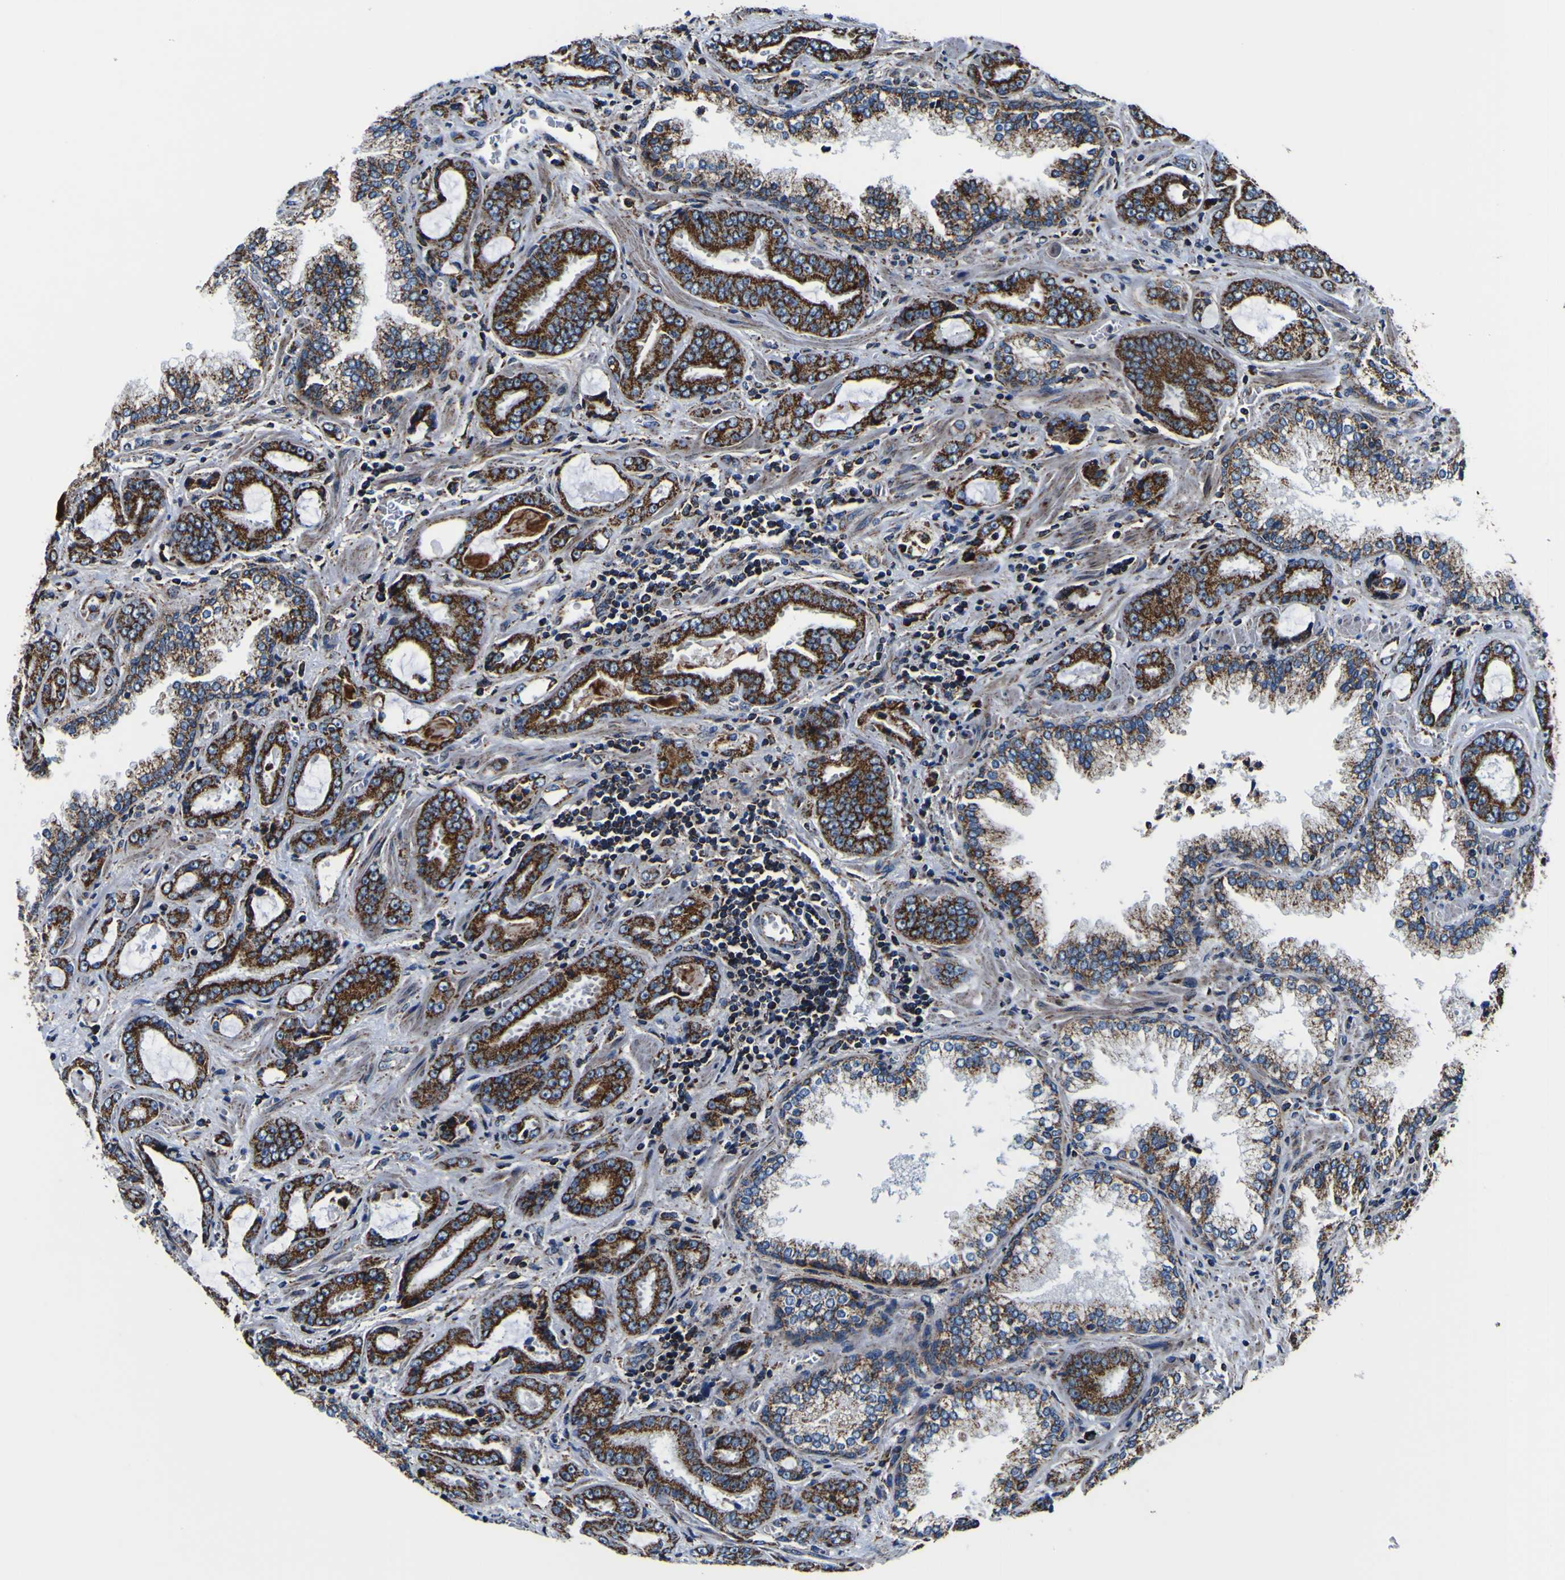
{"staining": {"intensity": "strong", "quantity": ">75%", "location": "cytoplasmic/membranous"}, "tissue": "prostate cancer", "cell_type": "Tumor cells", "image_type": "cancer", "snomed": [{"axis": "morphology", "description": "Adenocarcinoma, Low grade"}, {"axis": "topography", "description": "Prostate"}], "caption": "Immunohistochemistry (IHC) of prostate cancer shows high levels of strong cytoplasmic/membranous staining in about >75% of tumor cells.", "gene": "PTRH2", "patient": {"sex": "male", "age": 60}}